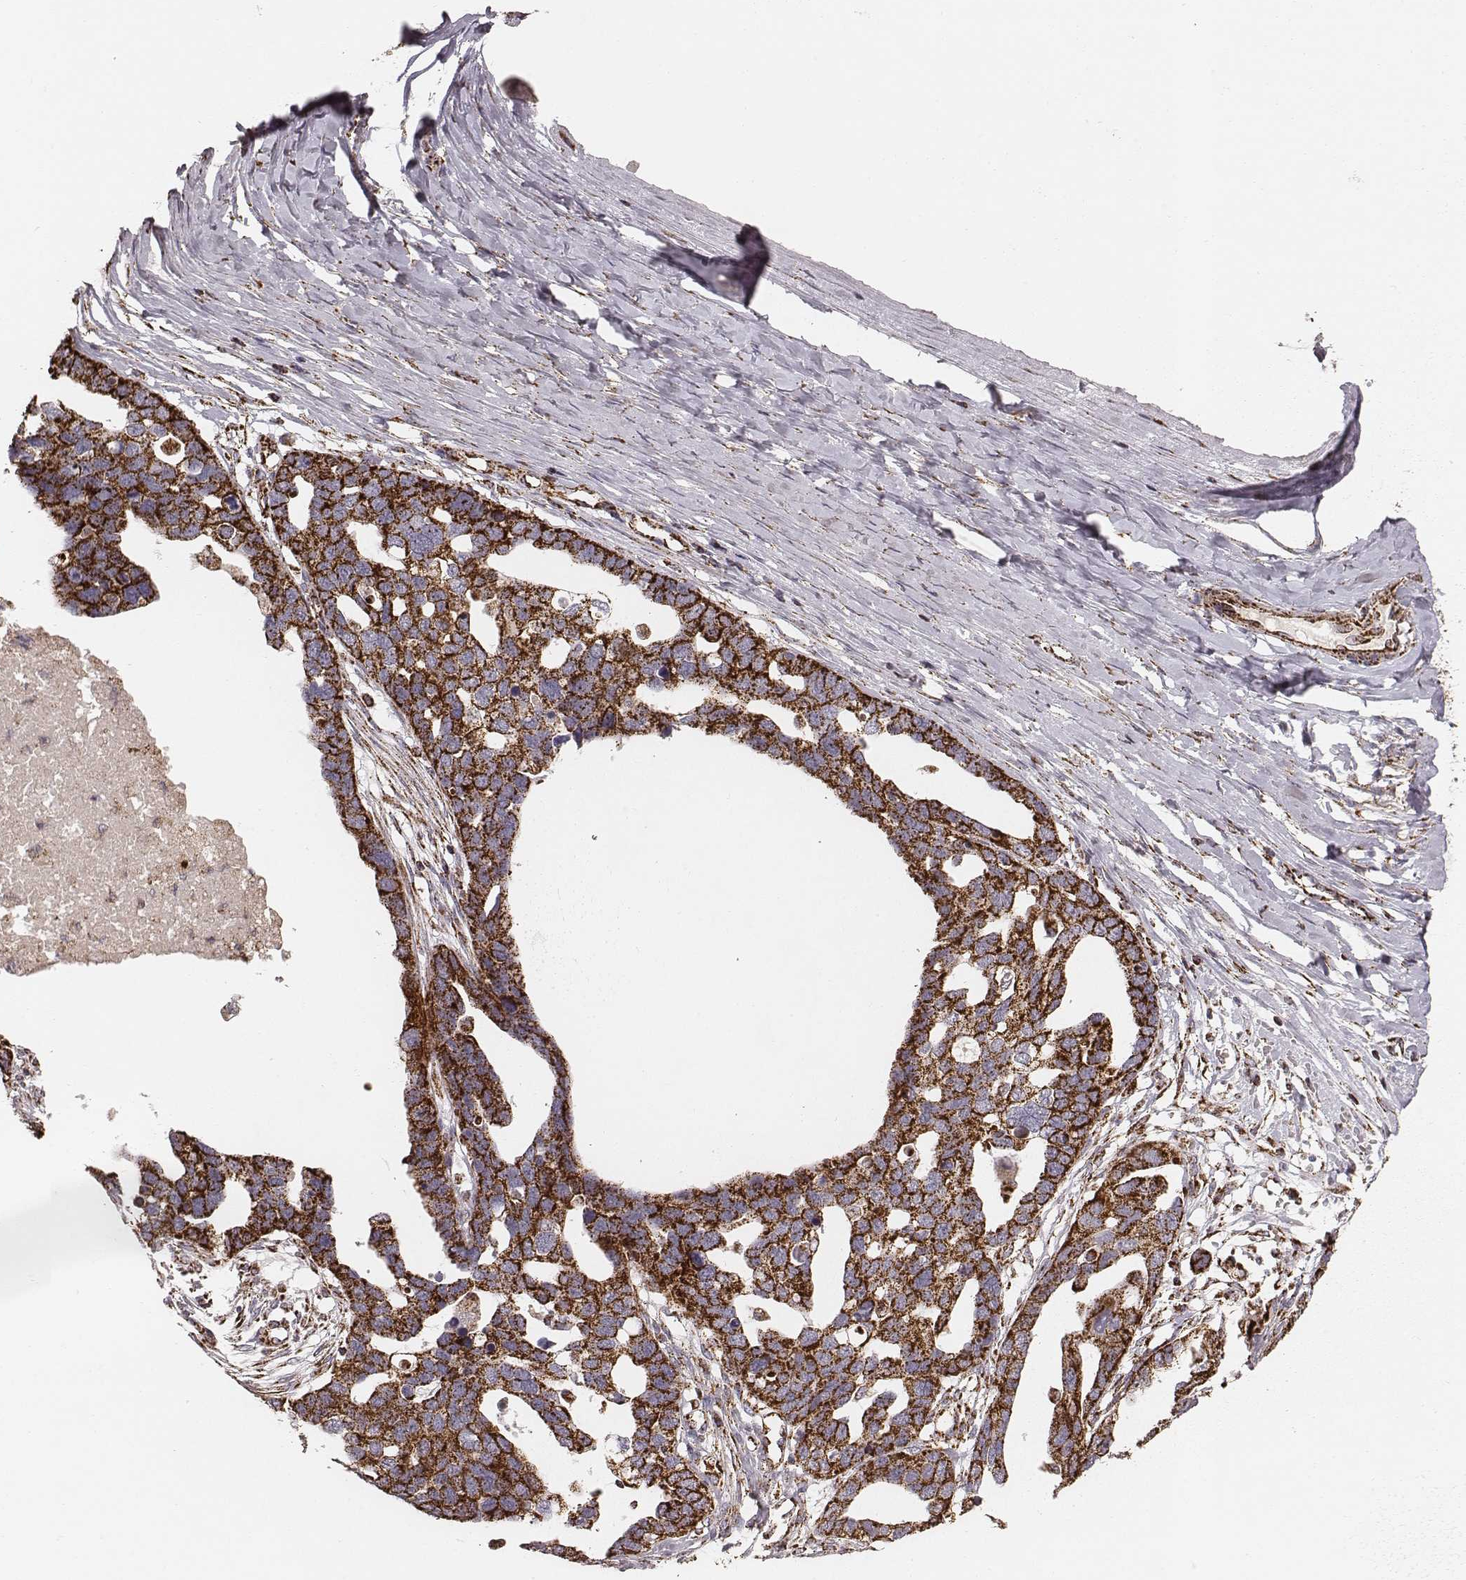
{"staining": {"intensity": "strong", "quantity": ">75%", "location": "cytoplasmic/membranous"}, "tissue": "ovarian cancer", "cell_type": "Tumor cells", "image_type": "cancer", "snomed": [{"axis": "morphology", "description": "Cystadenocarcinoma, serous, NOS"}, {"axis": "topography", "description": "Ovary"}], "caption": "Immunohistochemistry (IHC) (DAB (3,3'-diaminobenzidine)) staining of ovarian cancer (serous cystadenocarcinoma) reveals strong cytoplasmic/membranous protein expression in approximately >75% of tumor cells. (IHC, brightfield microscopy, high magnification).", "gene": "TUFM", "patient": {"sex": "female", "age": 54}}